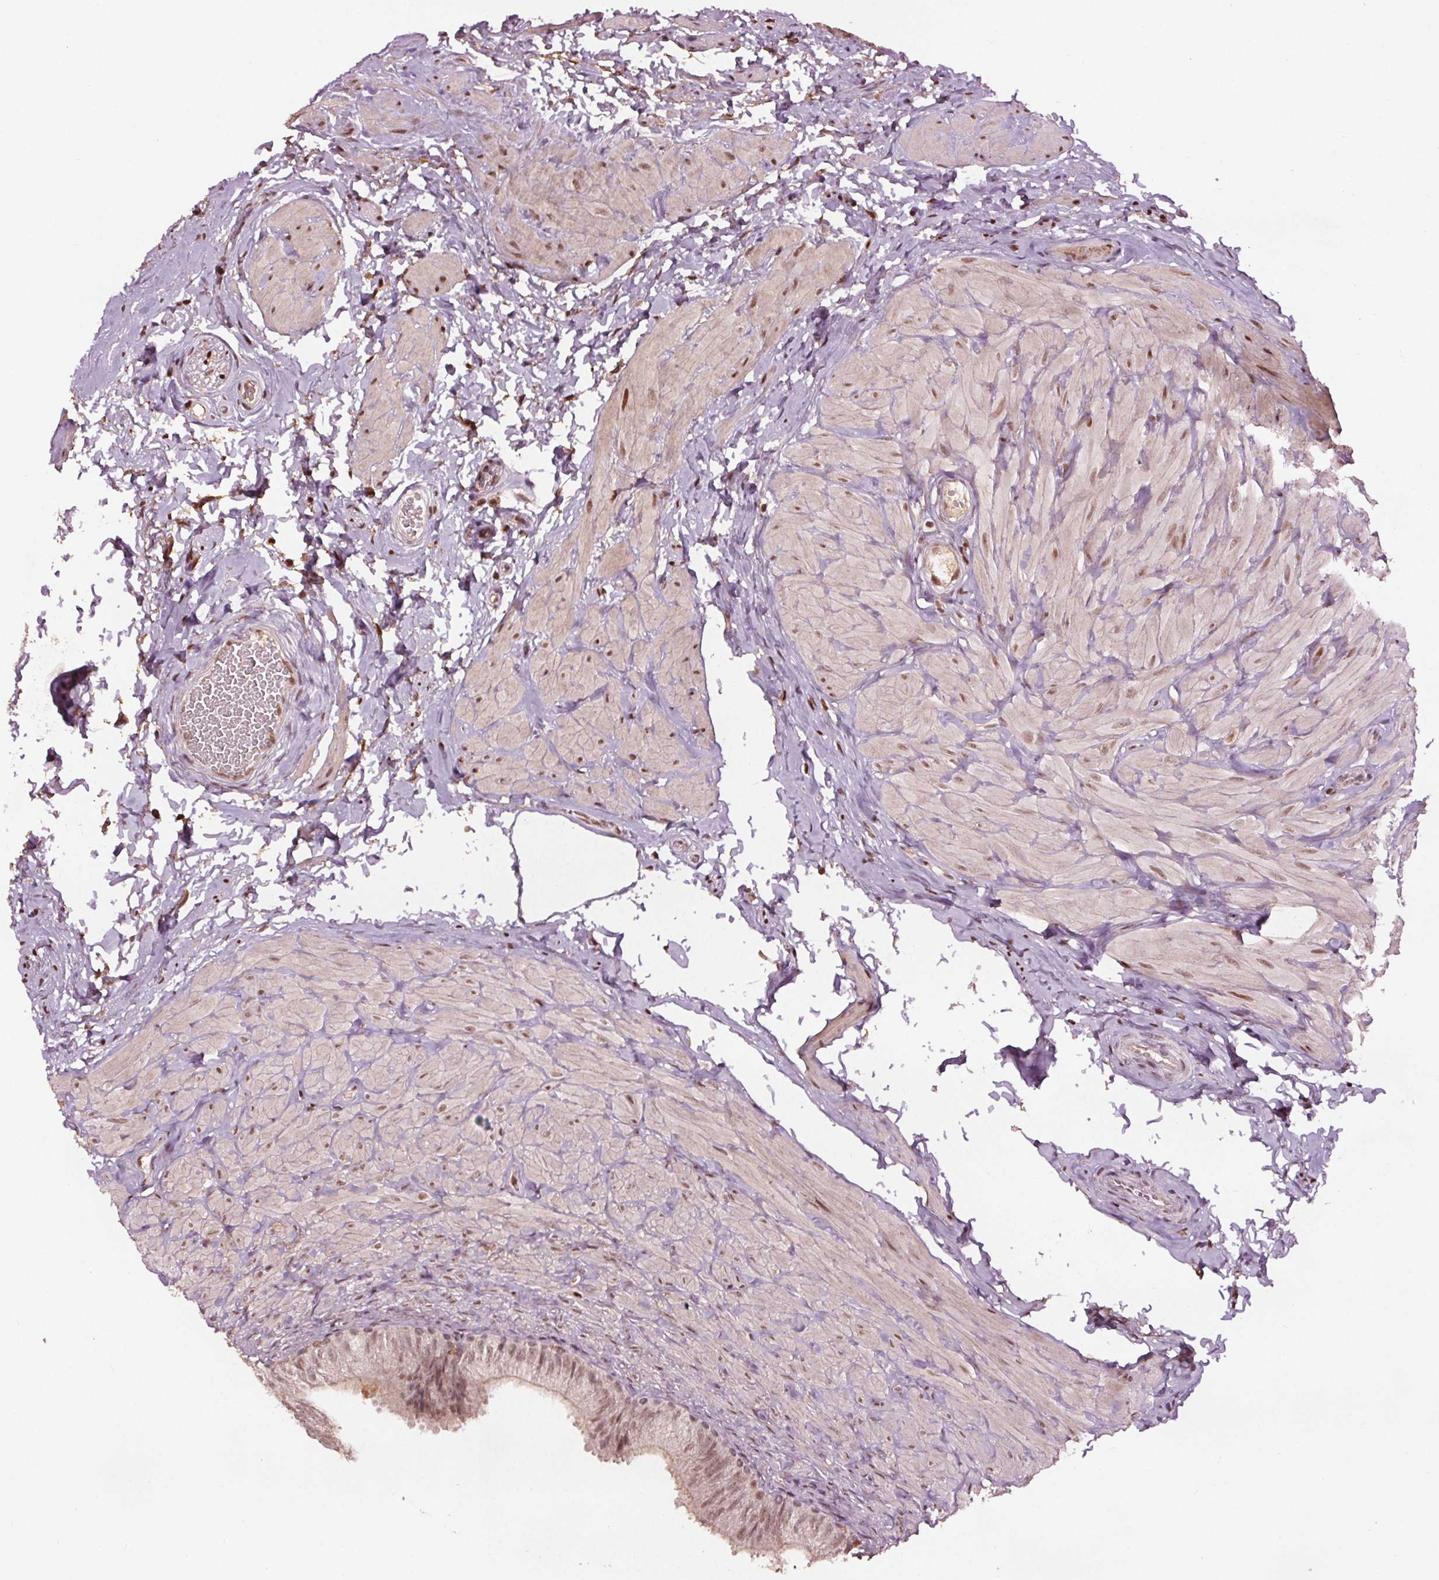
{"staining": {"intensity": "moderate", "quantity": "25%-75%", "location": "cytoplasmic/membranous,nuclear"}, "tissue": "epididymis", "cell_type": "Glandular cells", "image_type": "normal", "snomed": [{"axis": "morphology", "description": "Normal tissue, NOS"}, {"axis": "topography", "description": "Epididymis, spermatic cord, NOS"}, {"axis": "topography", "description": "Epididymis"}, {"axis": "topography", "description": "Peripheral nerve tissue"}], "caption": "The histopathology image reveals staining of normal epididymis, revealing moderate cytoplasmic/membranous,nuclear protein positivity (brown color) within glandular cells.", "gene": "DDX11", "patient": {"sex": "male", "age": 29}}